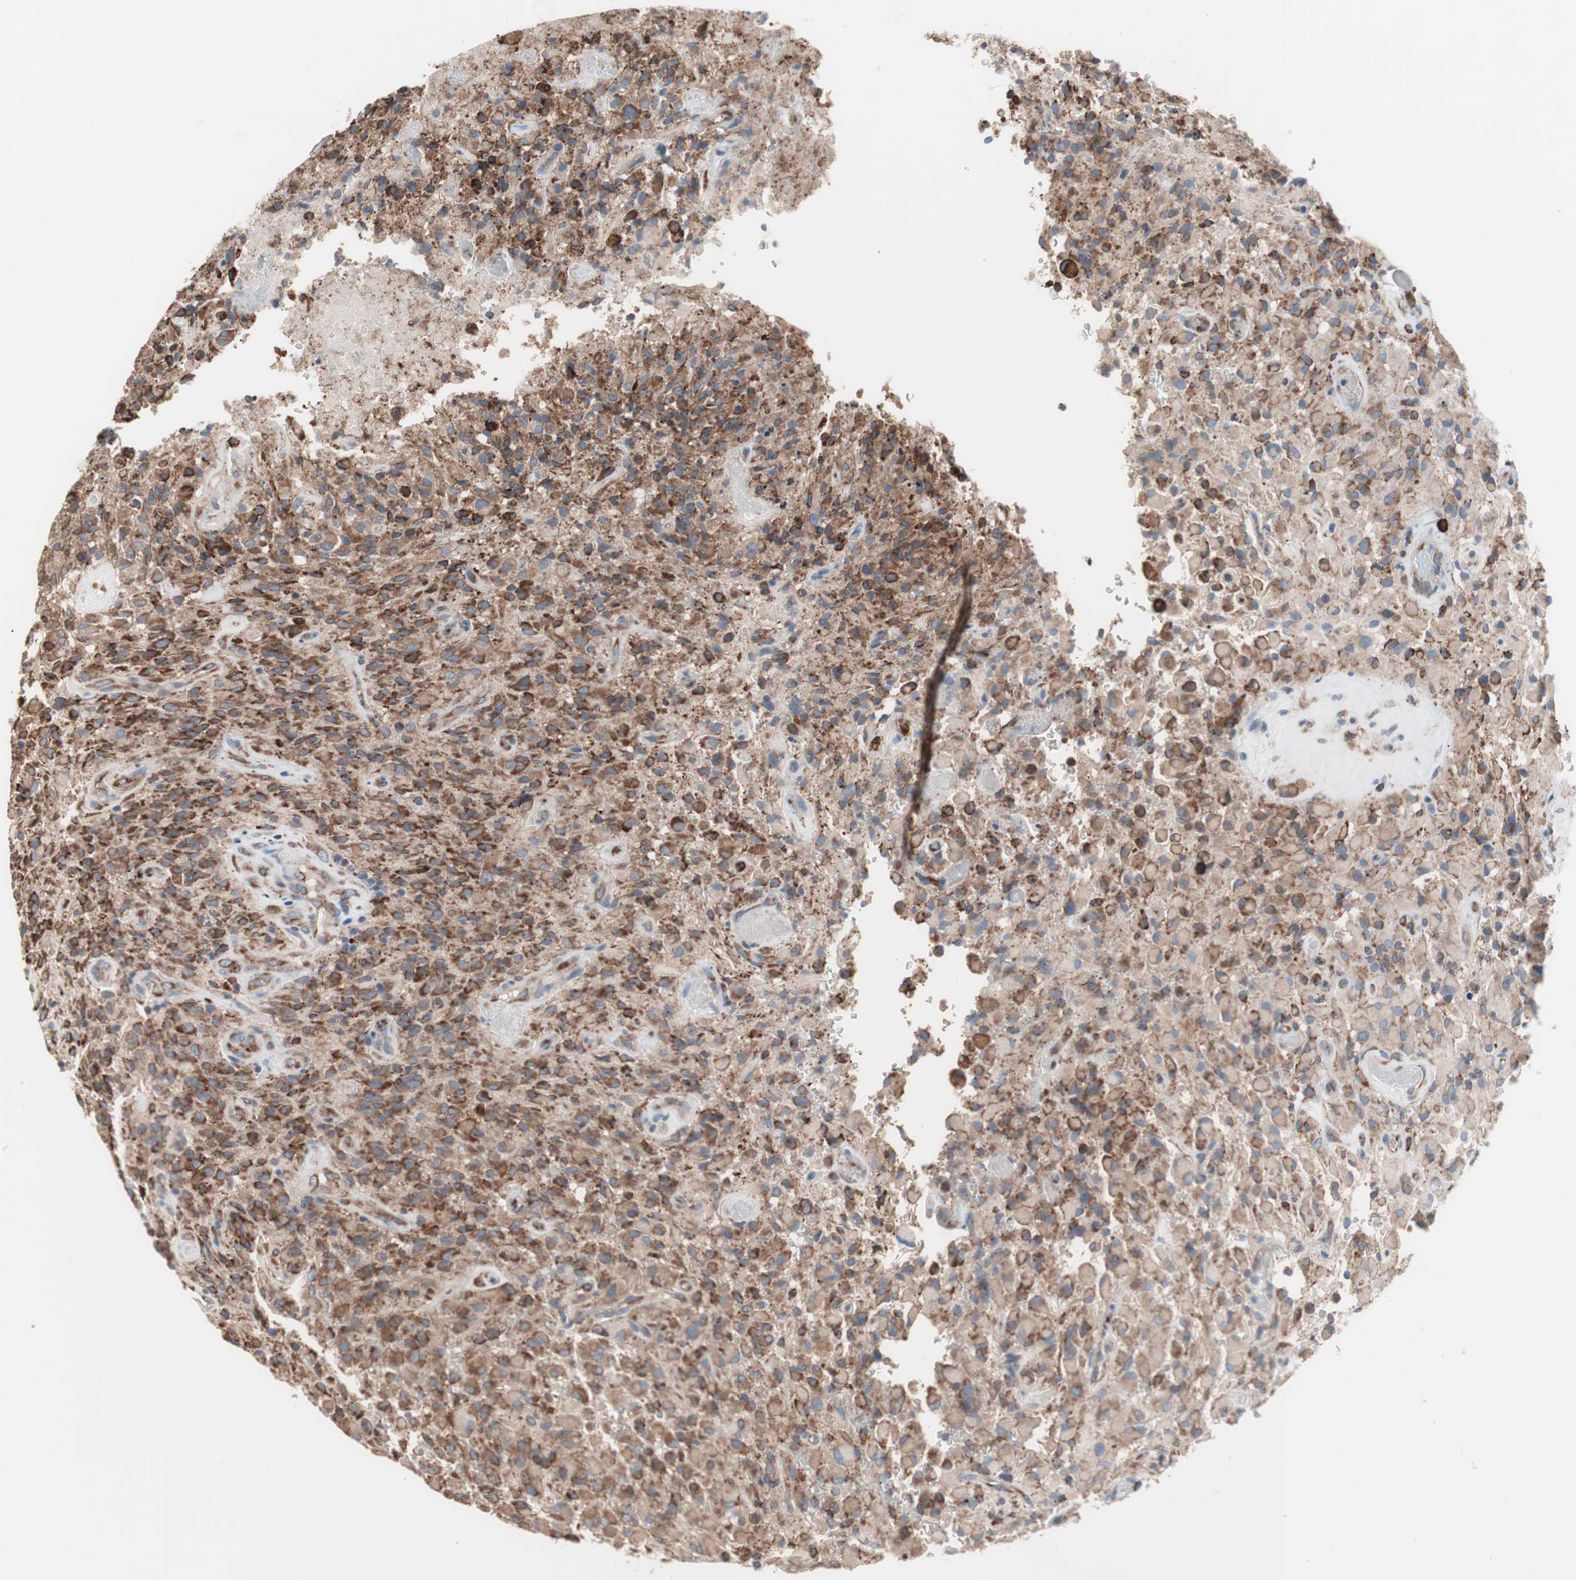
{"staining": {"intensity": "moderate", "quantity": ">75%", "location": "cytoplasmic/membranous"}, "tissue": "glioma", "cell_type": "Tumor cells", "image_type": "cancer", "snomed": [{"axis": "morphology", "description": "Glioma, malignant, High grade"}, {"axis": "topography", "description": "Brain"}], "caption": "Human malignant high-grade glioma stained with a brown dye displays moderate cytoplasmic/membranous positive positivity in about >75% of tumor cells.", "gene": "SLC27A4", "patient": {"sex": "male", "age": 71}}